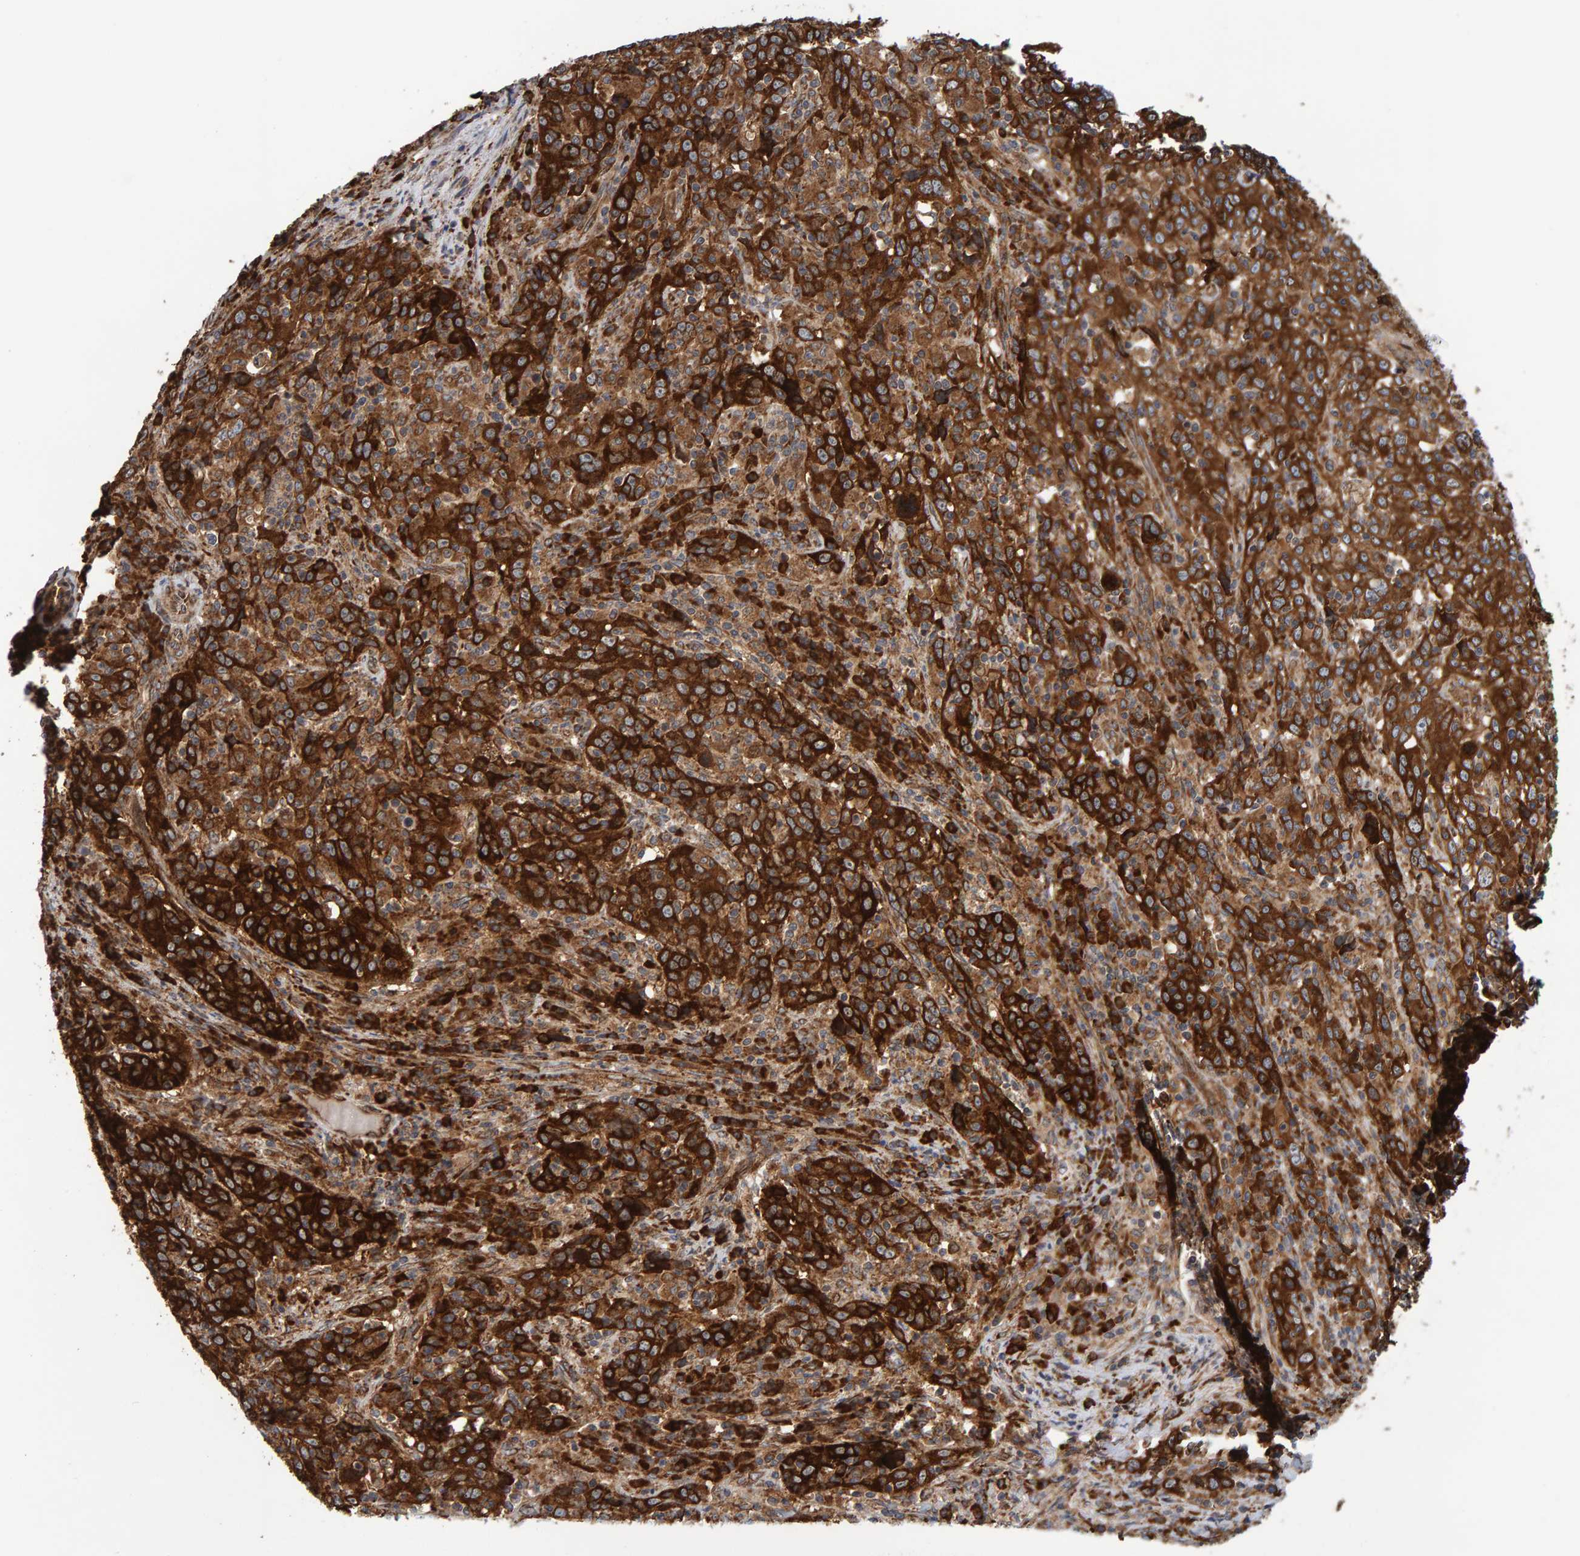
{"staining": {"intensity": "strong", "quantity": ">75%", "location": "cytoplasmic/membranous"}, "tissue": "cervical cancer", "cell_type": "Tumor cells", "image_type": "cancer", "snomed": [{"axis": "morphology", "description": "Squamous cell carcinoma, NOS"}, {"axis": "topography", "description": "Cervix"}], "caption": "DAB (3,3'-diaminobenzidine) immunohistochemical staining of human cervical cancer (squamous cell carcinoma) reveals strong cytoplasmic/membranous protein staining in about >75% of tumor cells.", "gene": "BAIAP2", "patient": {"sex": "female", "age": 46}}